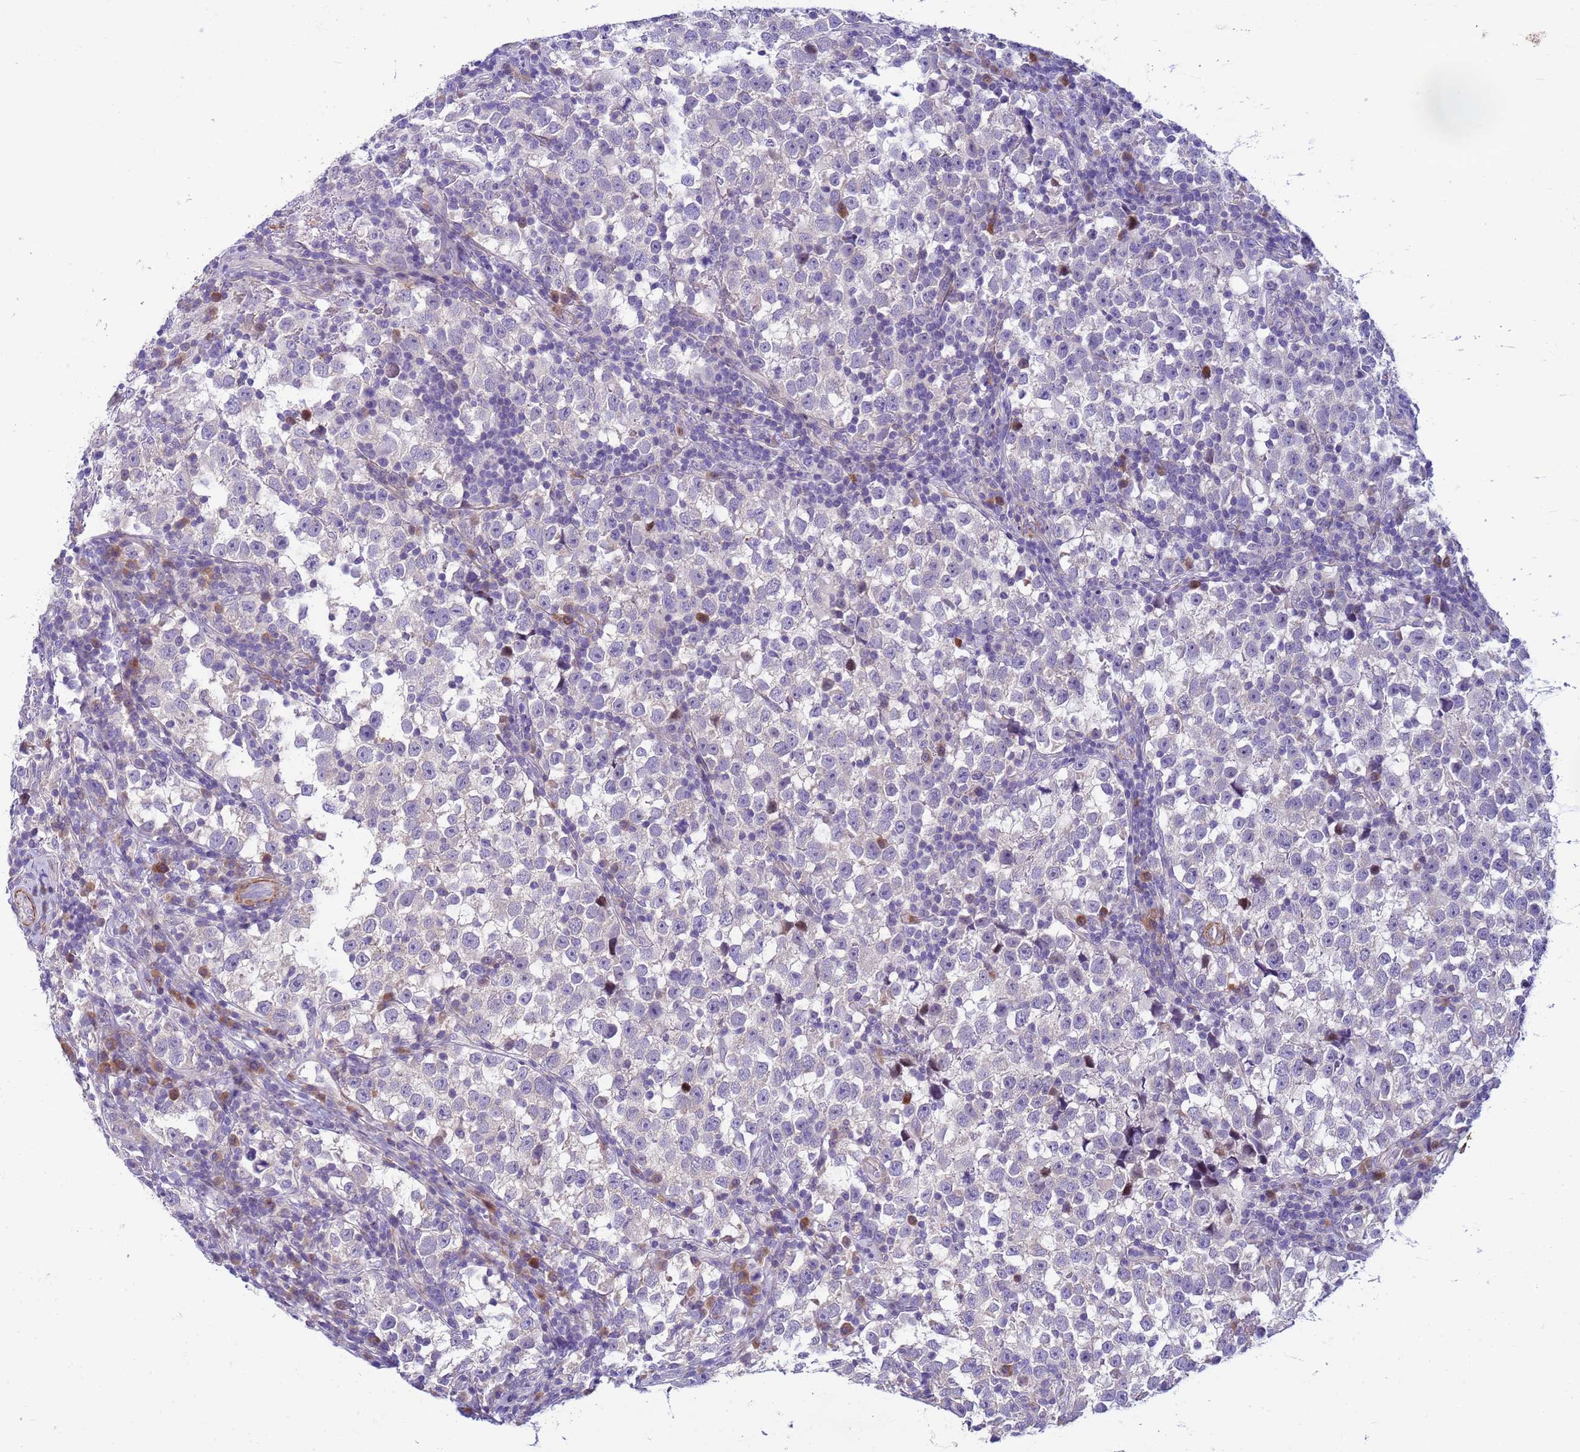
{"staining": {"intensity": "negative", "quantity": "none", "location": "none"}, "tissue": "testis cancer", "cell_type": "Tumor cells", "image_type": "cancer", "snomed": [{"axis": "morphology", "description": "Normal tissue, NOS"}, {"axis": "morphology", "description": "Seminoma, NOS"}, {"axis": "topography", "description": "Testis"}], "caption": "Tumor cells show no significant protein positivity in testis seminoma.", "gene": "P2RX7", "patient": {"sex": "male", "age": 43}}